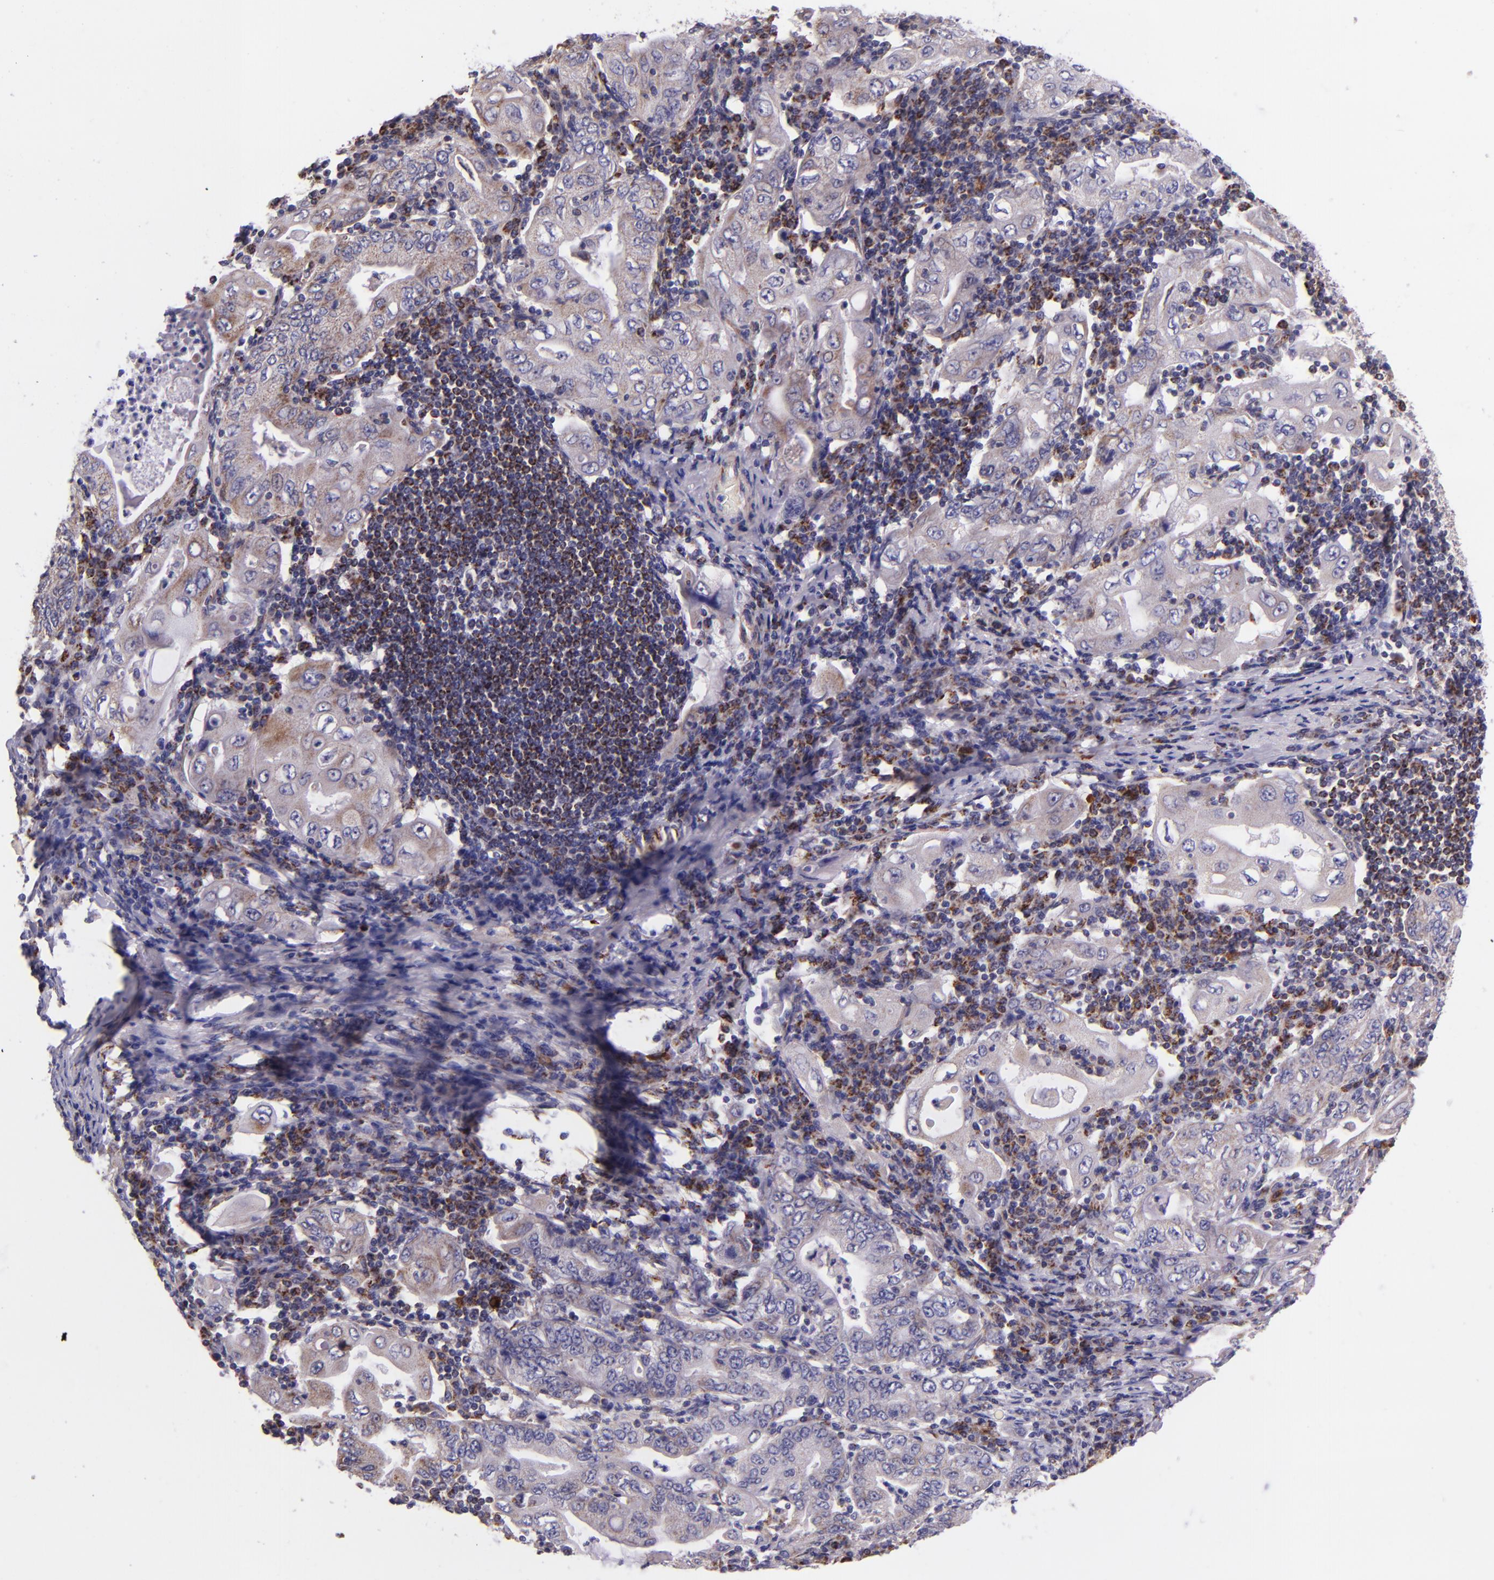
{"staining": {"intensity": "weak", "quantity": "<25%", "location": "cytoplasmic/membranous"}, "tissue": "stomach cancer", "cell_type": "Tumor cells", "image_type": "cancer", "snomed": [{"axis": "morphology", "description": "Normal tissue, NOS"}, {"axis": "morphology", "description": "Adenocarcinoma, NOS"}, {"axis": "topography", "description": "Esophagus"}, {"axis": "topography", "description": "Stomach, upper"}, {"axis": "topography", "description": "Peripheral nerve tissue"}], "caption": "Protein analysis of adenocarcinoma (stomach) demonstrates no significant staining in tumor cells.", "gene": "IDH3G", "patient": {"sex": "male", "age": 62}}